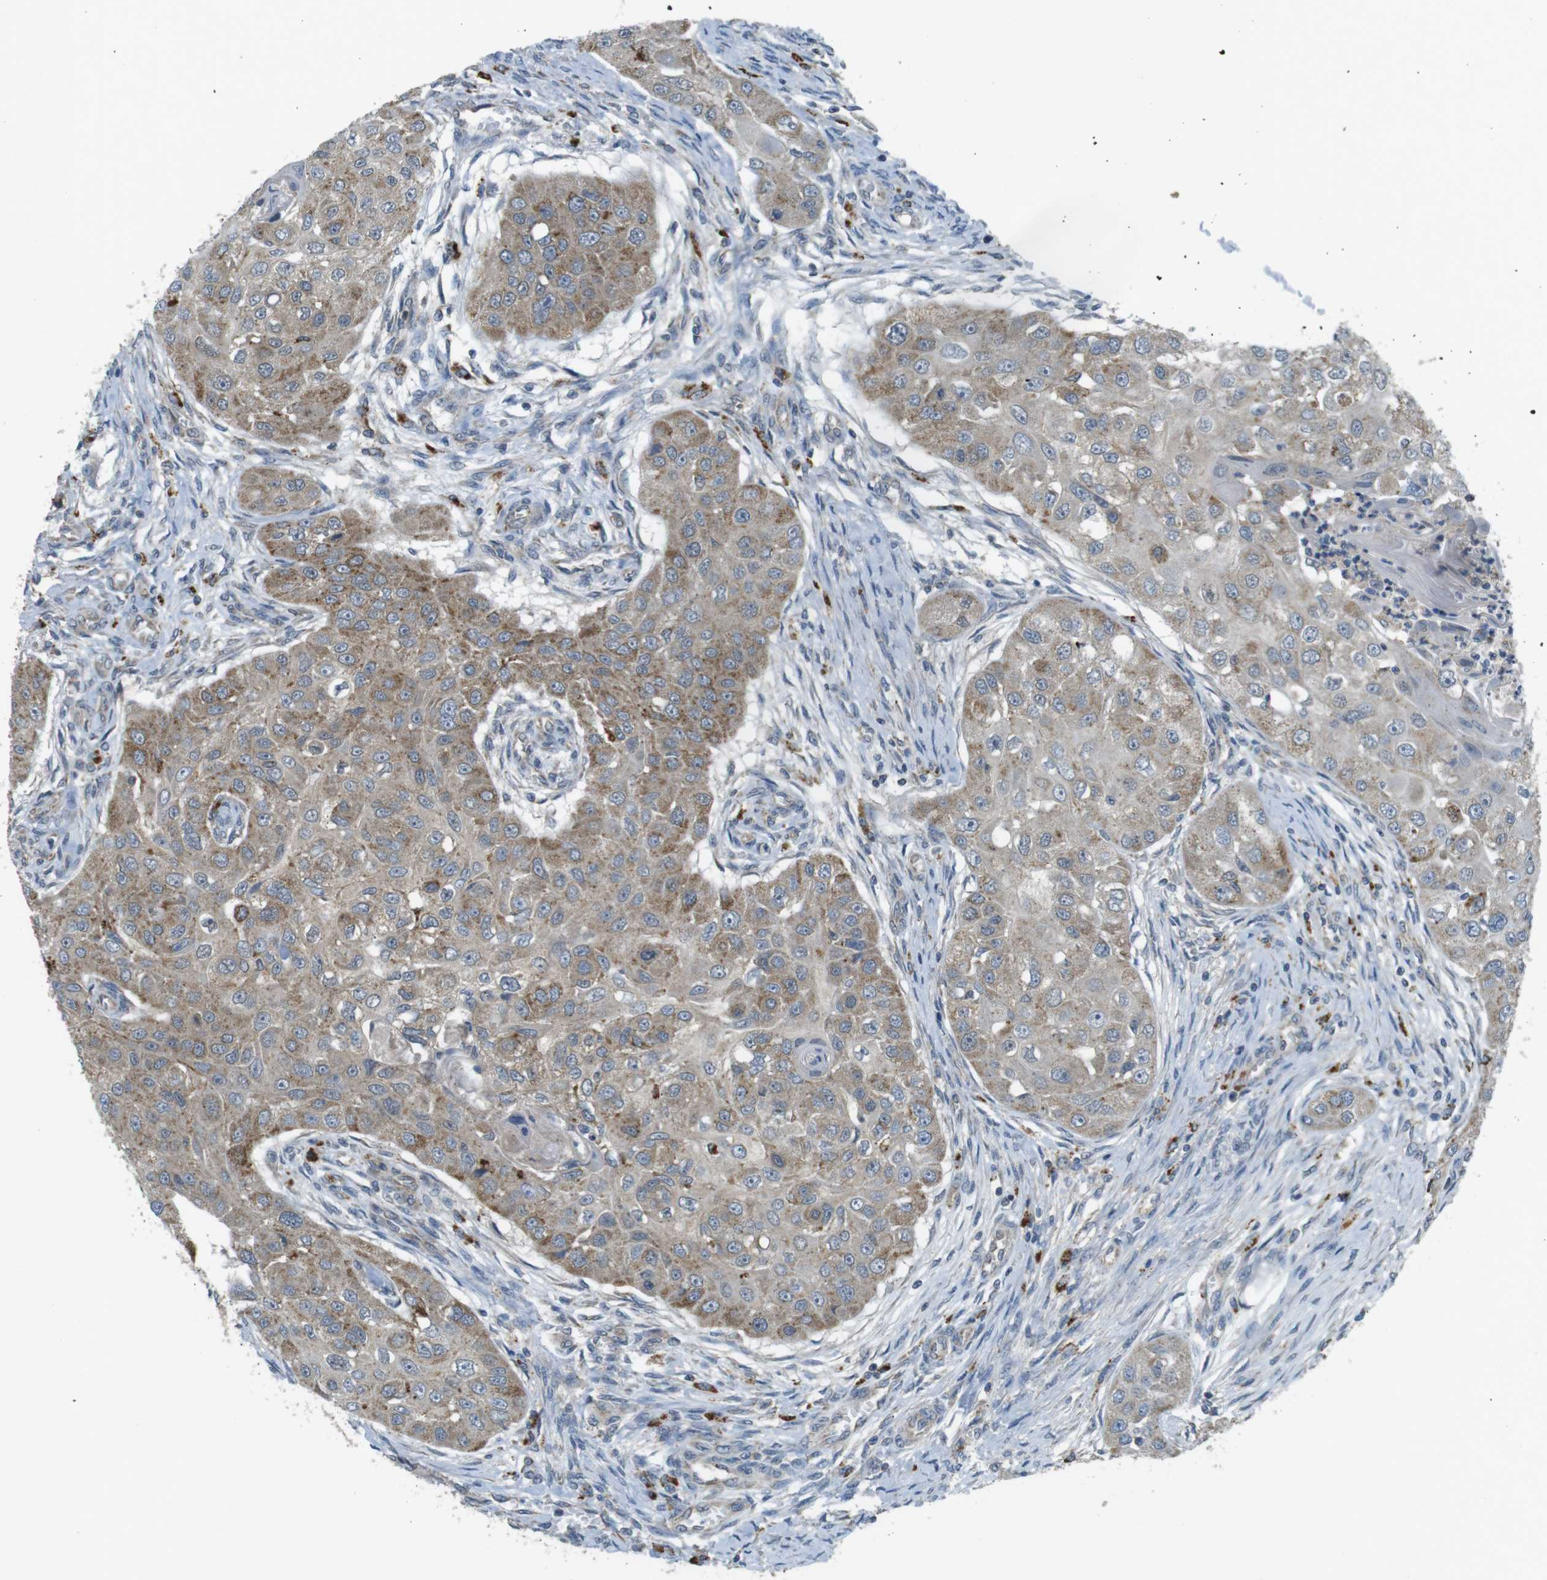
{"staining": {"intensity": "weak", "quantity": ">75%", "location": "cytoplasmic/membranous"}, "tissue": "head and neck cancer", "cell_type": "Tumor cells", "image_type": "cancer", "snomed": [{"axis": "morphology", "description": "Normal tissue, NOS"}, {"axis": "morphology", "description": "Squamous cell carcinoma, NOS"}, {"axis": "topography", "description": "Skeletal muscle"}, {"axis": "topography", "description": "Head-Neck"}], "caption": "A histopathology image of human head and neck squamous cell carcinoma stained for a protein demonstrates weak cytoplasmic/membranous brown staining in tumor cells.", "gene": "BRI3BP", "patient": {"sex": "male", "age": 51}}